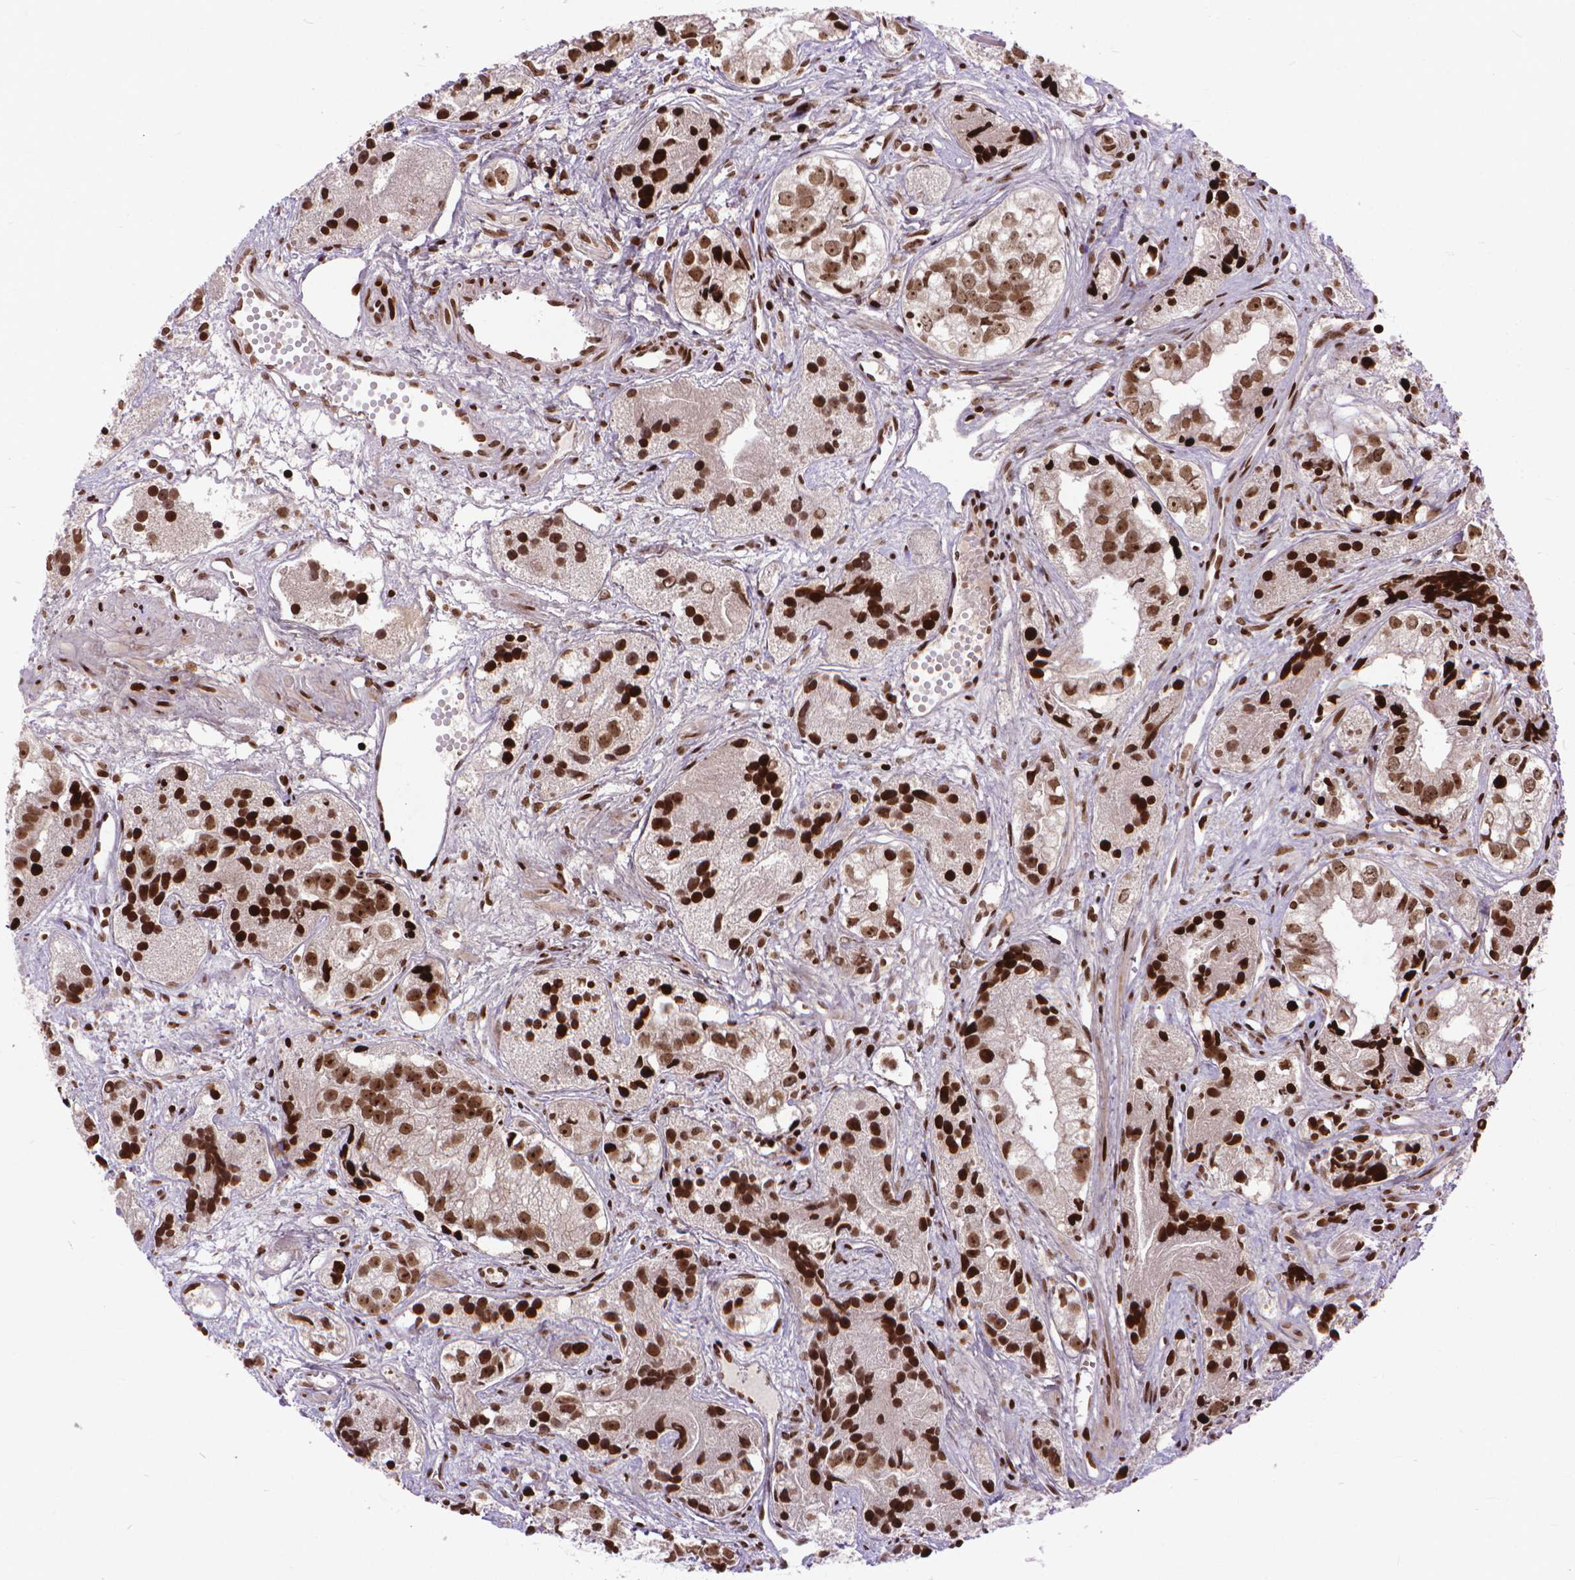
{"staining": {"intensity": "strong", "quantity": ">75%", "location": "nuclear"}, "tissue": "prostate cancer", "cell_type": "Tumor cells", "image_type": "cancer", "snomed": [{"axis": "morphology", "description": "Adenocarcinoma, High grade"}, {"axis": "topography", "description": "Prostate"}], "caption": "This micrograph demonstrates IHC staining of human adenocarcinoma (high-grade) (prostate), with high strong nuclear expression in about >75% of tumor cells.", "gene": "AMER1", "patient": {"sex": "male", "age": 68}}